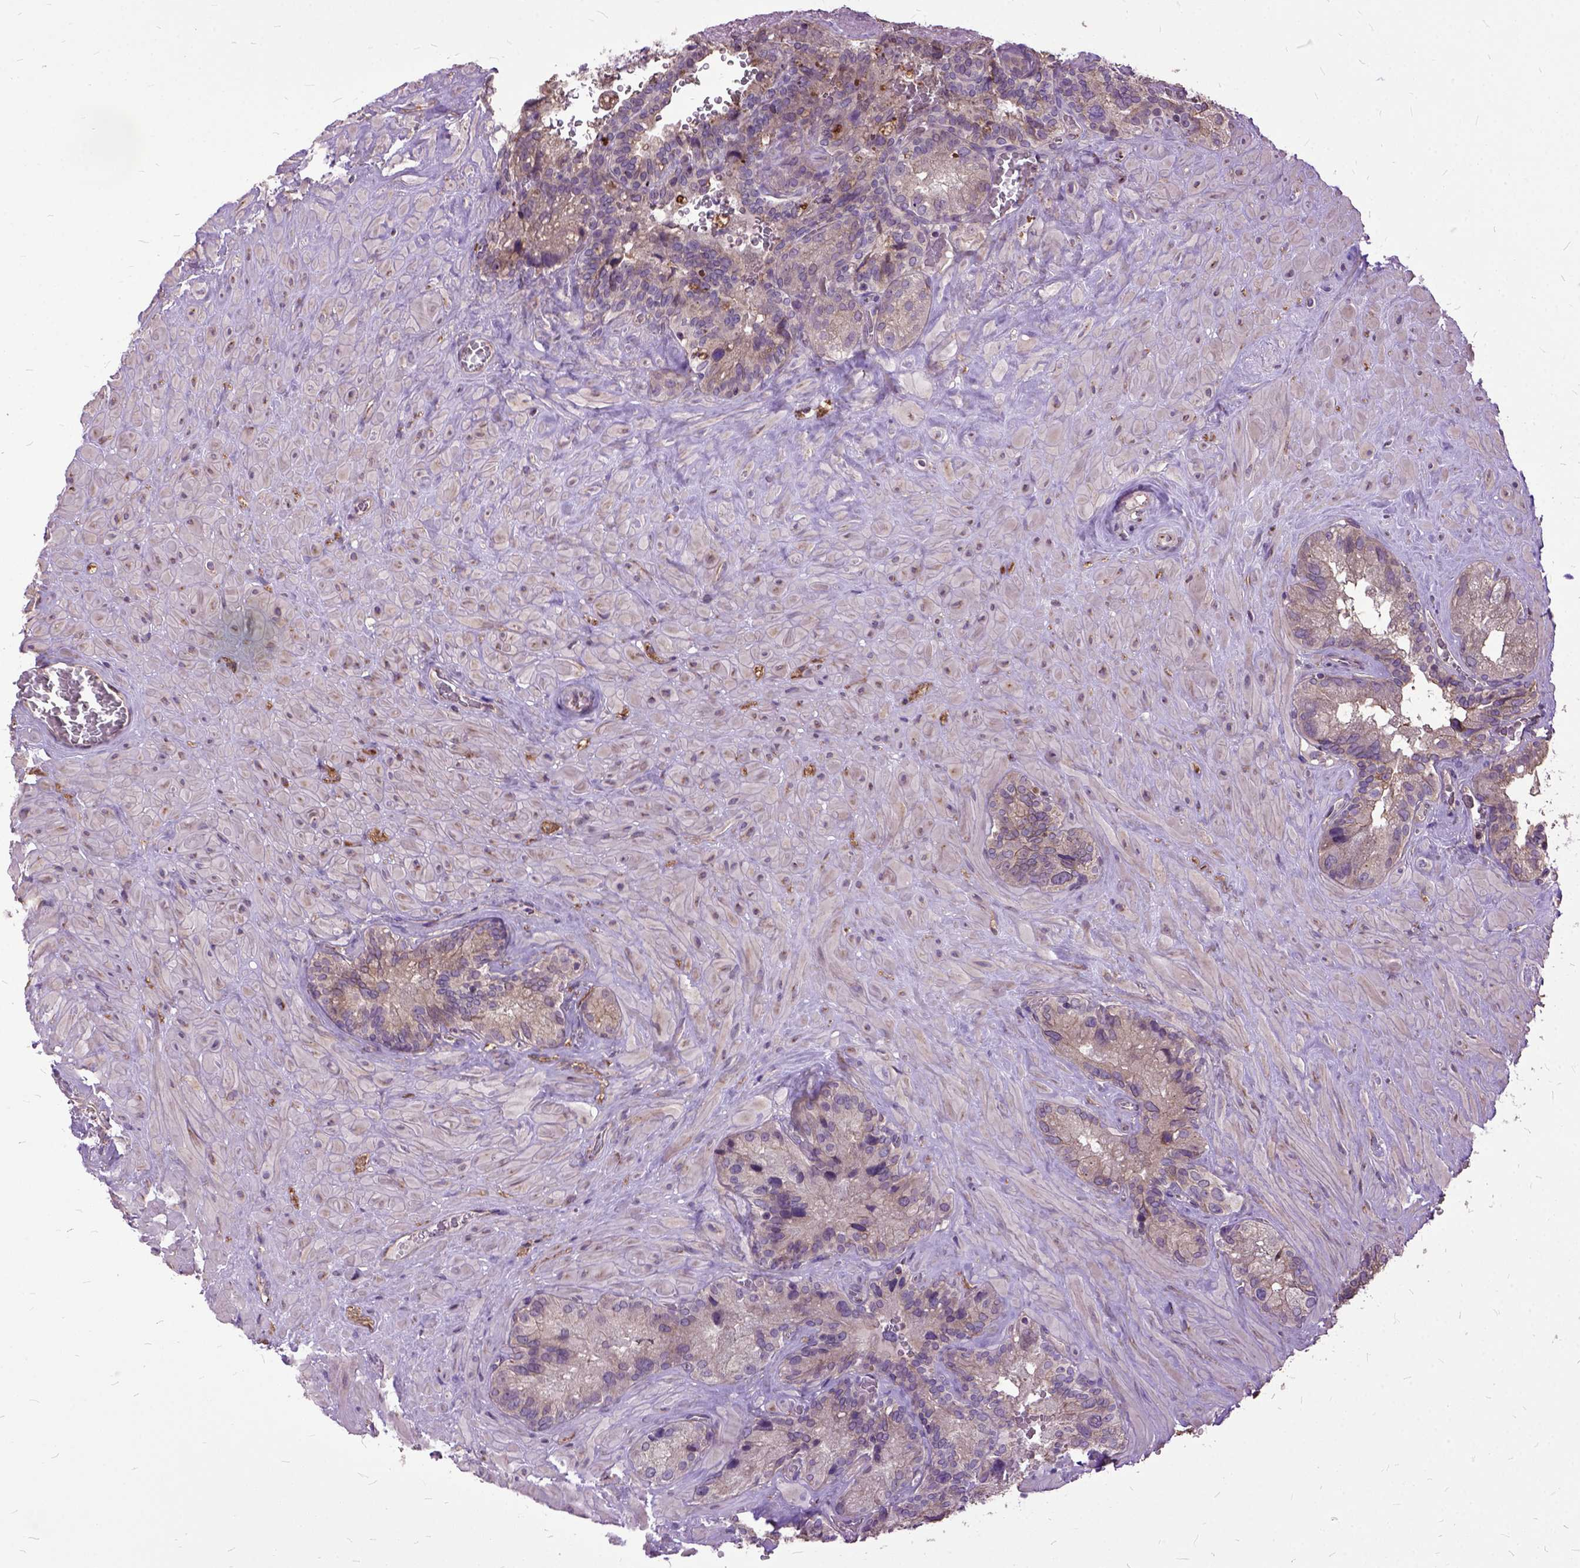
{"staining": {"intensity": "negative", "quantity": "none", "location": "none"}, "tissue": "seminal vesicle", "cell_type": "Glandular cells", "image_type": "normal", "snomed": [{"axis": "morphology", "description": "Normal tissue, NOS"}, {"axis": "topography", "description": "Seminal veicle"}], "caption": "Human seminal vesicle stained for a protein using immunohistochemistry (IHC) reveals no expression in glandular cells.", "gene": "AREG", "patient": {"sex": "male", "age": 72}}